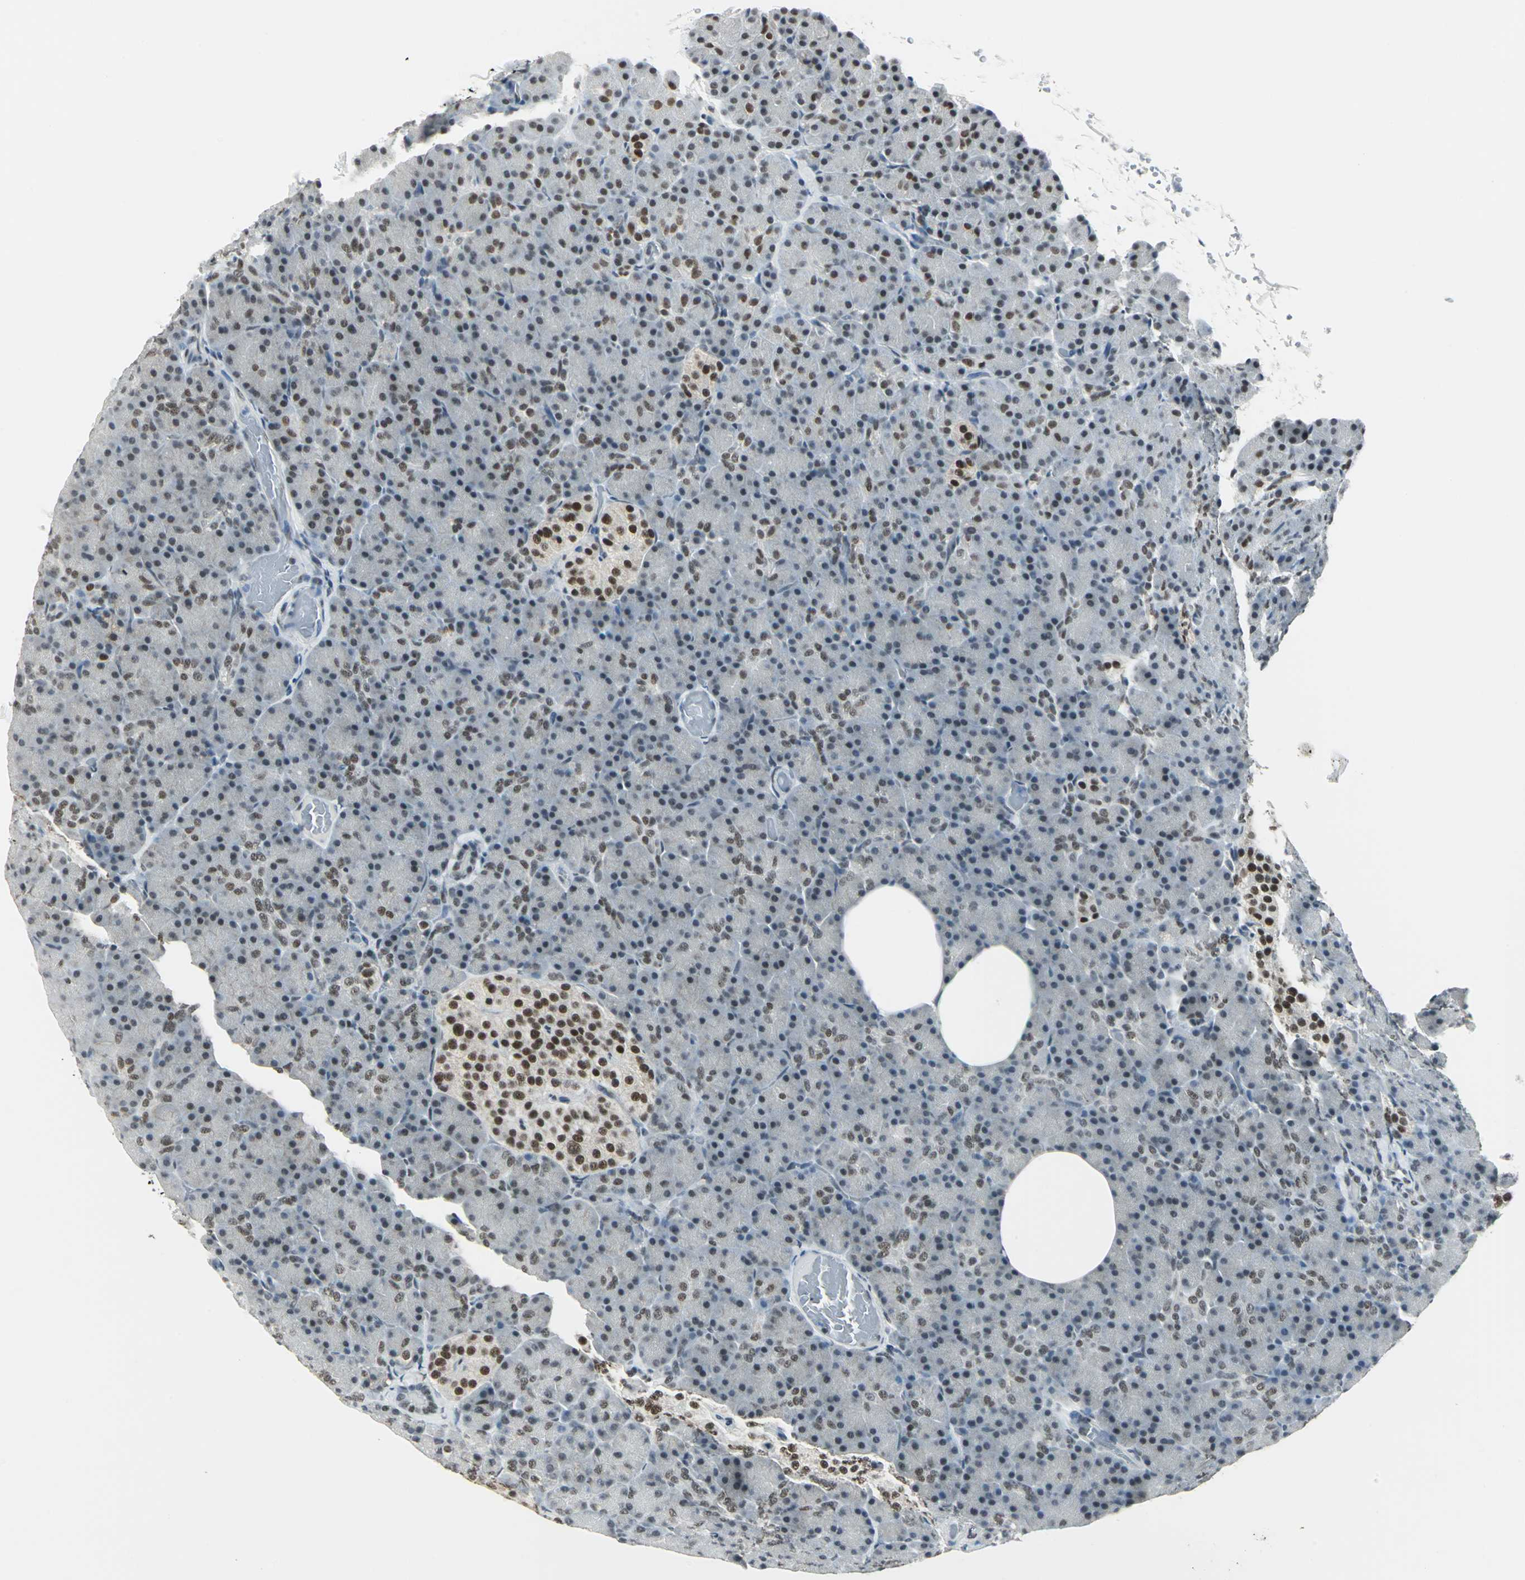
{"staining": {"intensity": "moderate", "quantity": ">75%", "location": "nuclear"}, "tissue": "pancreas", "cell_type": "Exocrine glandular cells", "image_type": "normal", "snomed": [{"axis": "morphology", "description": "Normal tissue, NOS"}, {"axis": "topography", "description": "Pancreas"}], "caption": "About >75% of exocrine glandular cells in normal human pancreas display moderate nuclear protein expression as visualized by brown immunohistochemical staining.", "gene": "ADNP", "patient": {"sex": "female", "age": 43}}